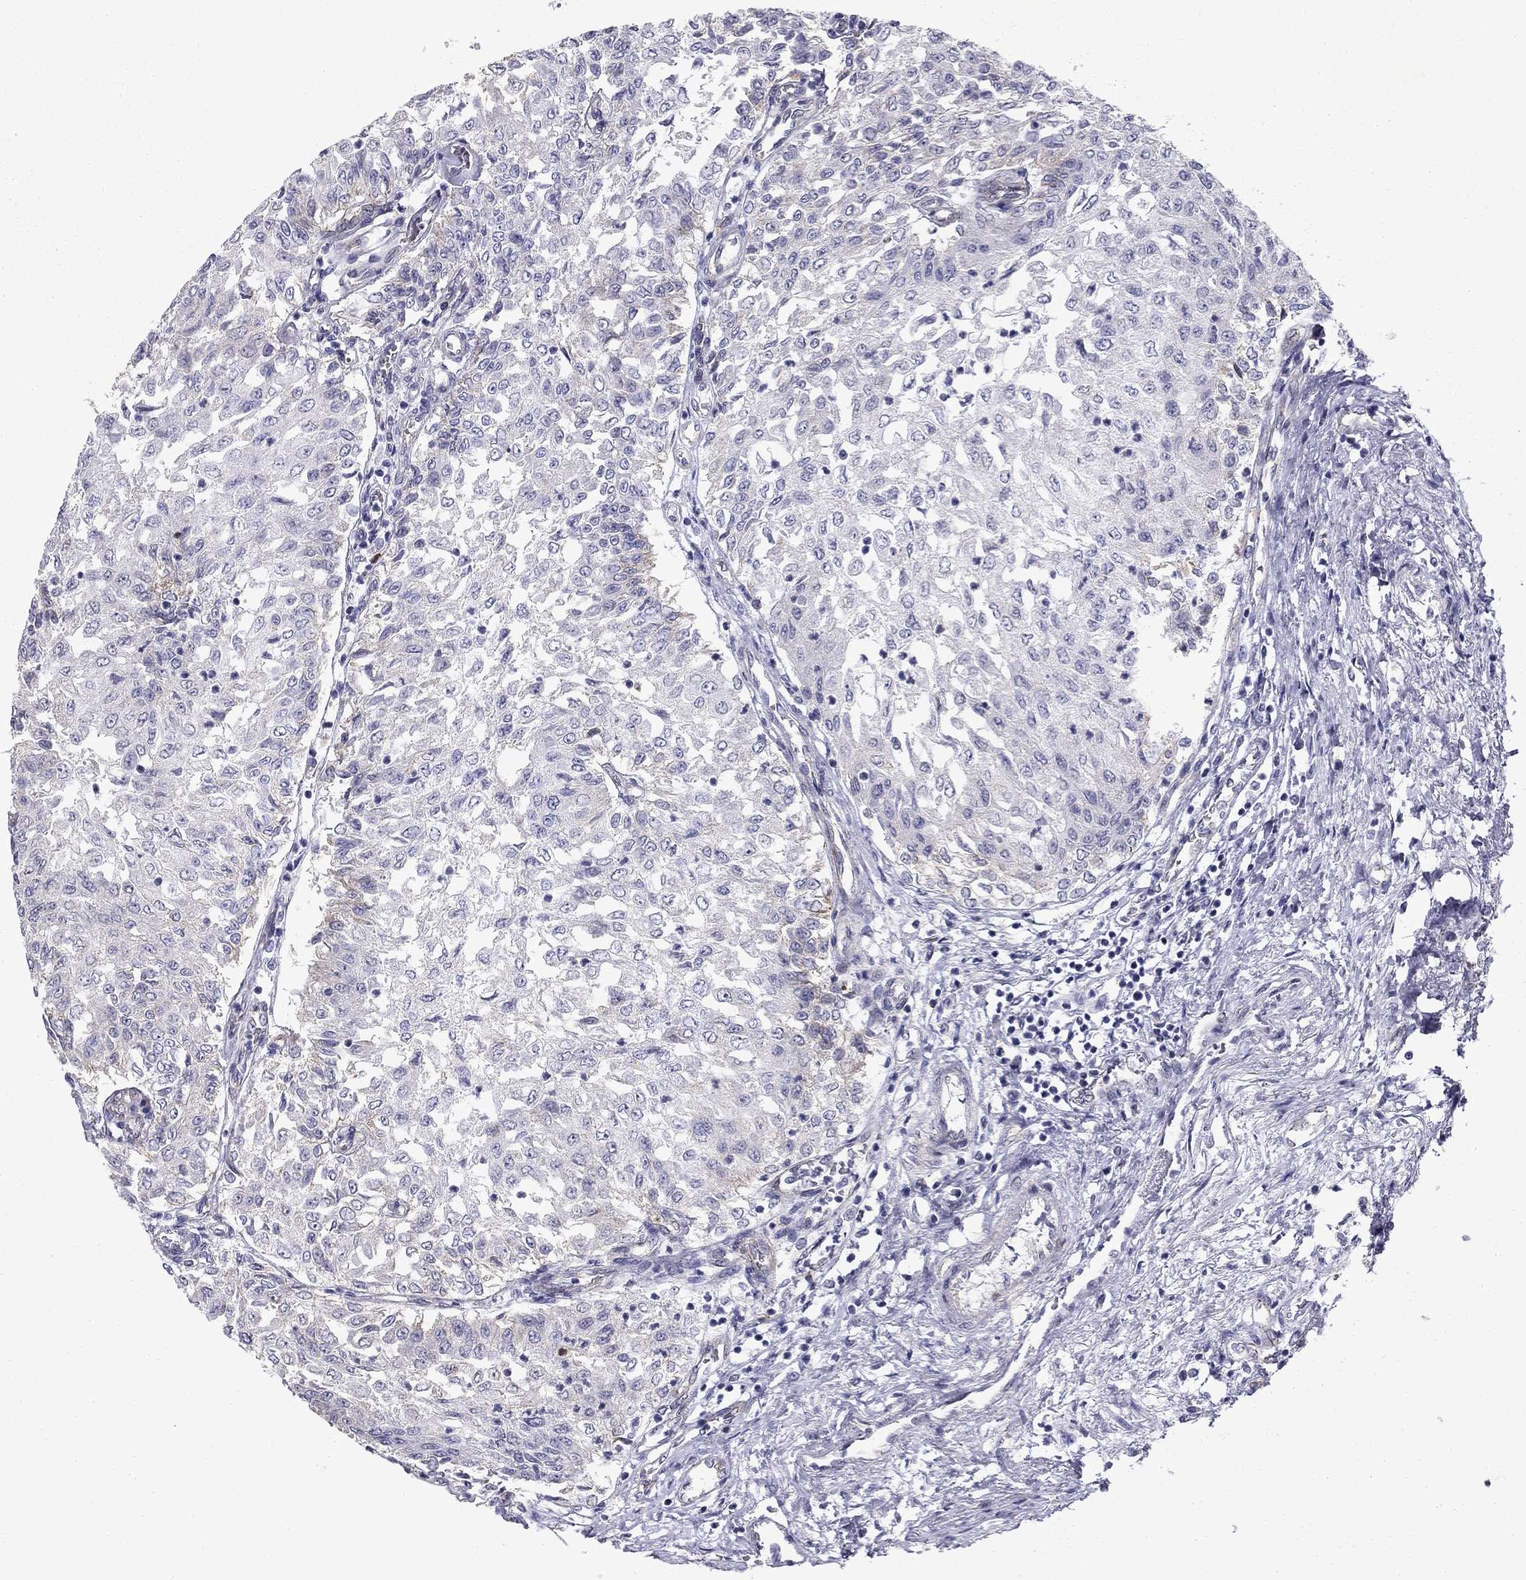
{"staining": {"intensity": "moderate", "quantity": "<25%", "location": "cytoplasmic/membranous"}, "tissue": "urothelial cancer", "cell_type": "Tumor cells", "image_type": "cancer", "snomed": [{"axis": "morphology", "description": "Urothelial carcinoma, Low grade"}, {"axis": "topography", "description": "Urinary bladder"}], "caption": "Immunohistochemical staining of human low-grade urothelial carcinoma demonstrates low levels of moderate cytoplasmic/membranous protein positivity in approximately <25% of tumor cells. (Stains: DAB (3,3'-diaminobenzidine) in brown, nuclei in blue, Microscopy: brightfield microscopy at high magnification).", "gene": "CLIC6", "patient": {"sex": "male", "age": 78}}